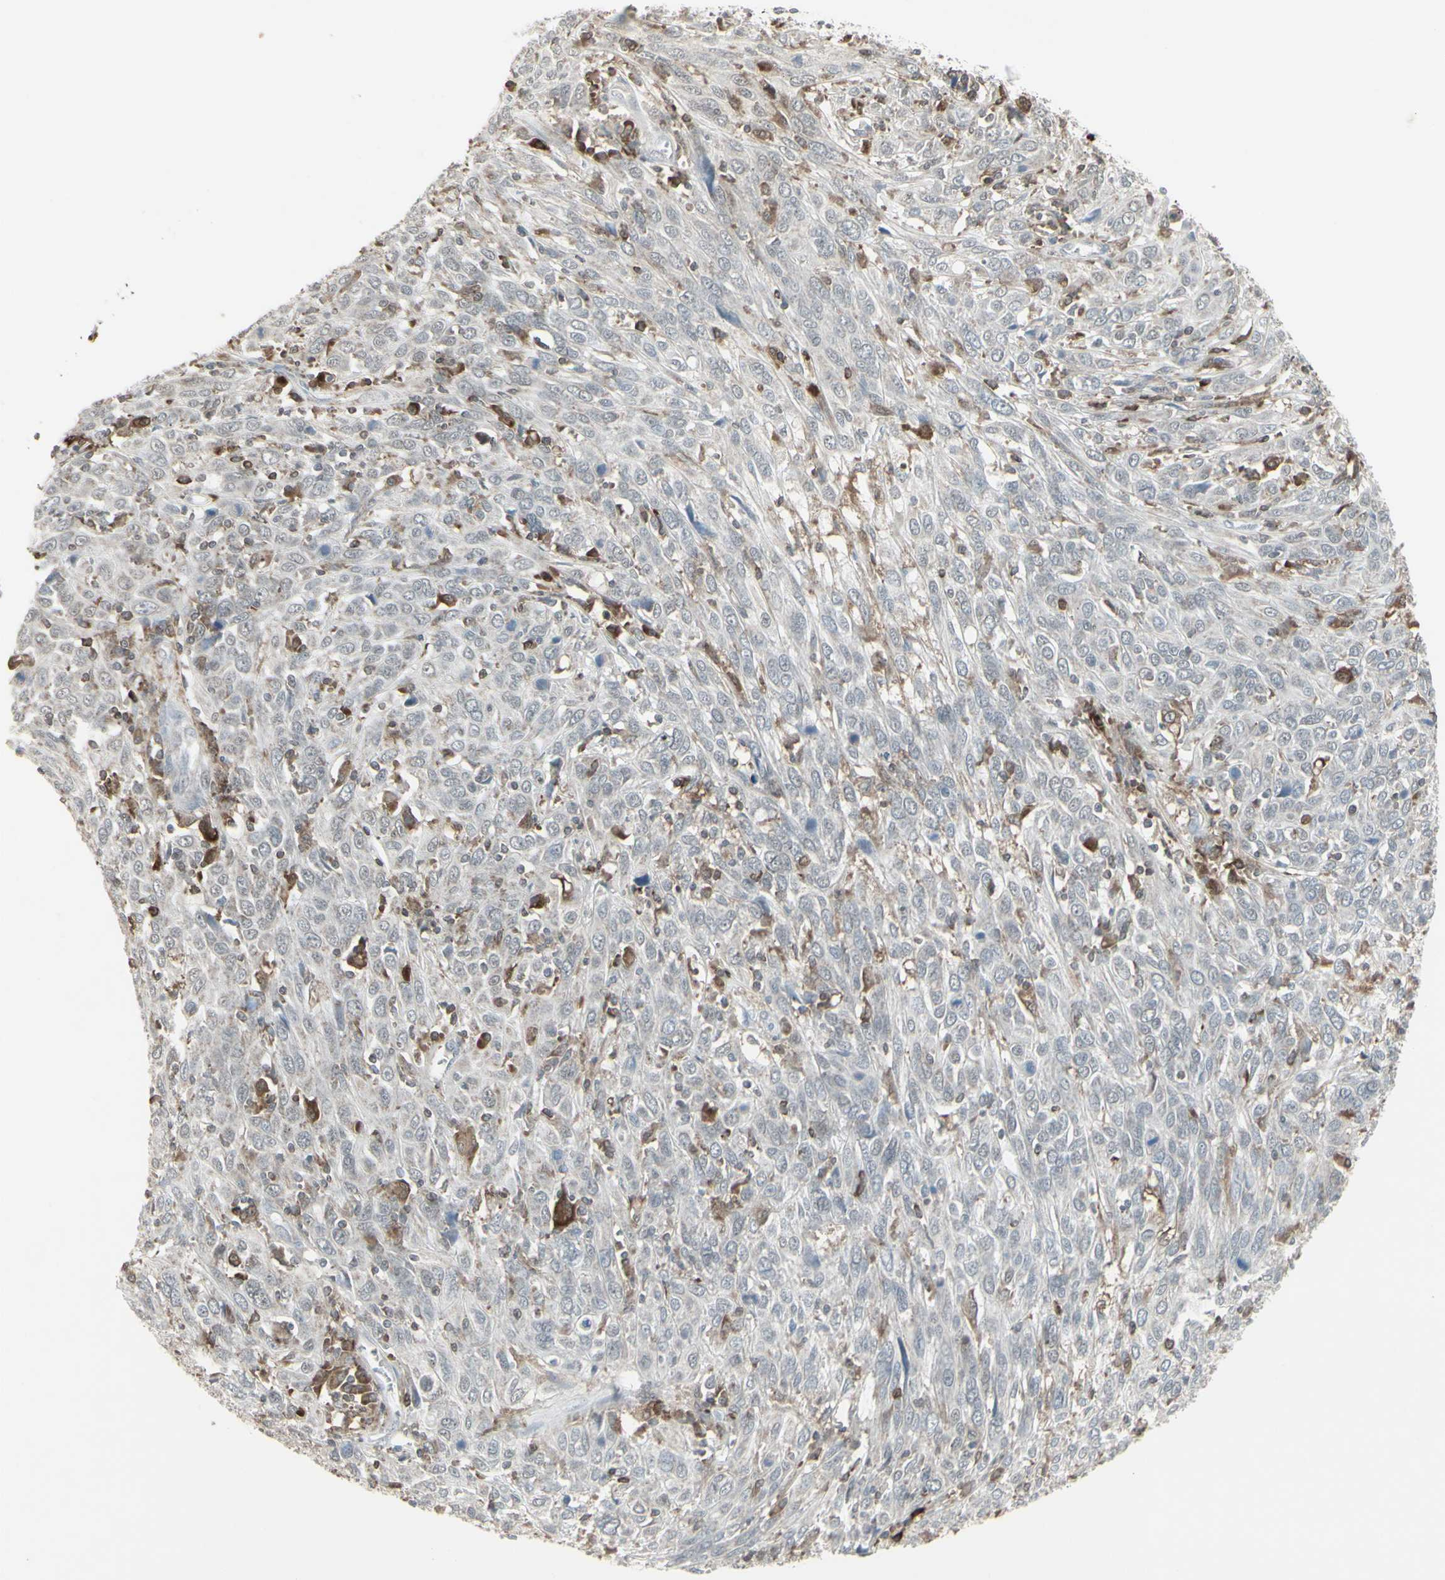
{"staining": {"intensity": "moderate", "quantity": "<25%", "location": "cytoplasmic/membranous"}, "tissue": "cervical cancer", "cell_type": "Tumor cells", "image_type": "cancer", "snomed": [{"axis": "morphology", "description": "Squamous cell carcinoma, NOS"}, {"axis": "topography", "description": "Cervix"}], "caption": "Protein staining shows moderate cytoplasmic/membranous staining in approximately <25% of tumor cells in squamous cell carcinoma (cervical). Using DAB (brown) and hematoxylin (blue) stains, captured at high magnification using brightfield microscopy.", "gene": "SAMSN1", "patient": {"sex": "female", "age": 46}}